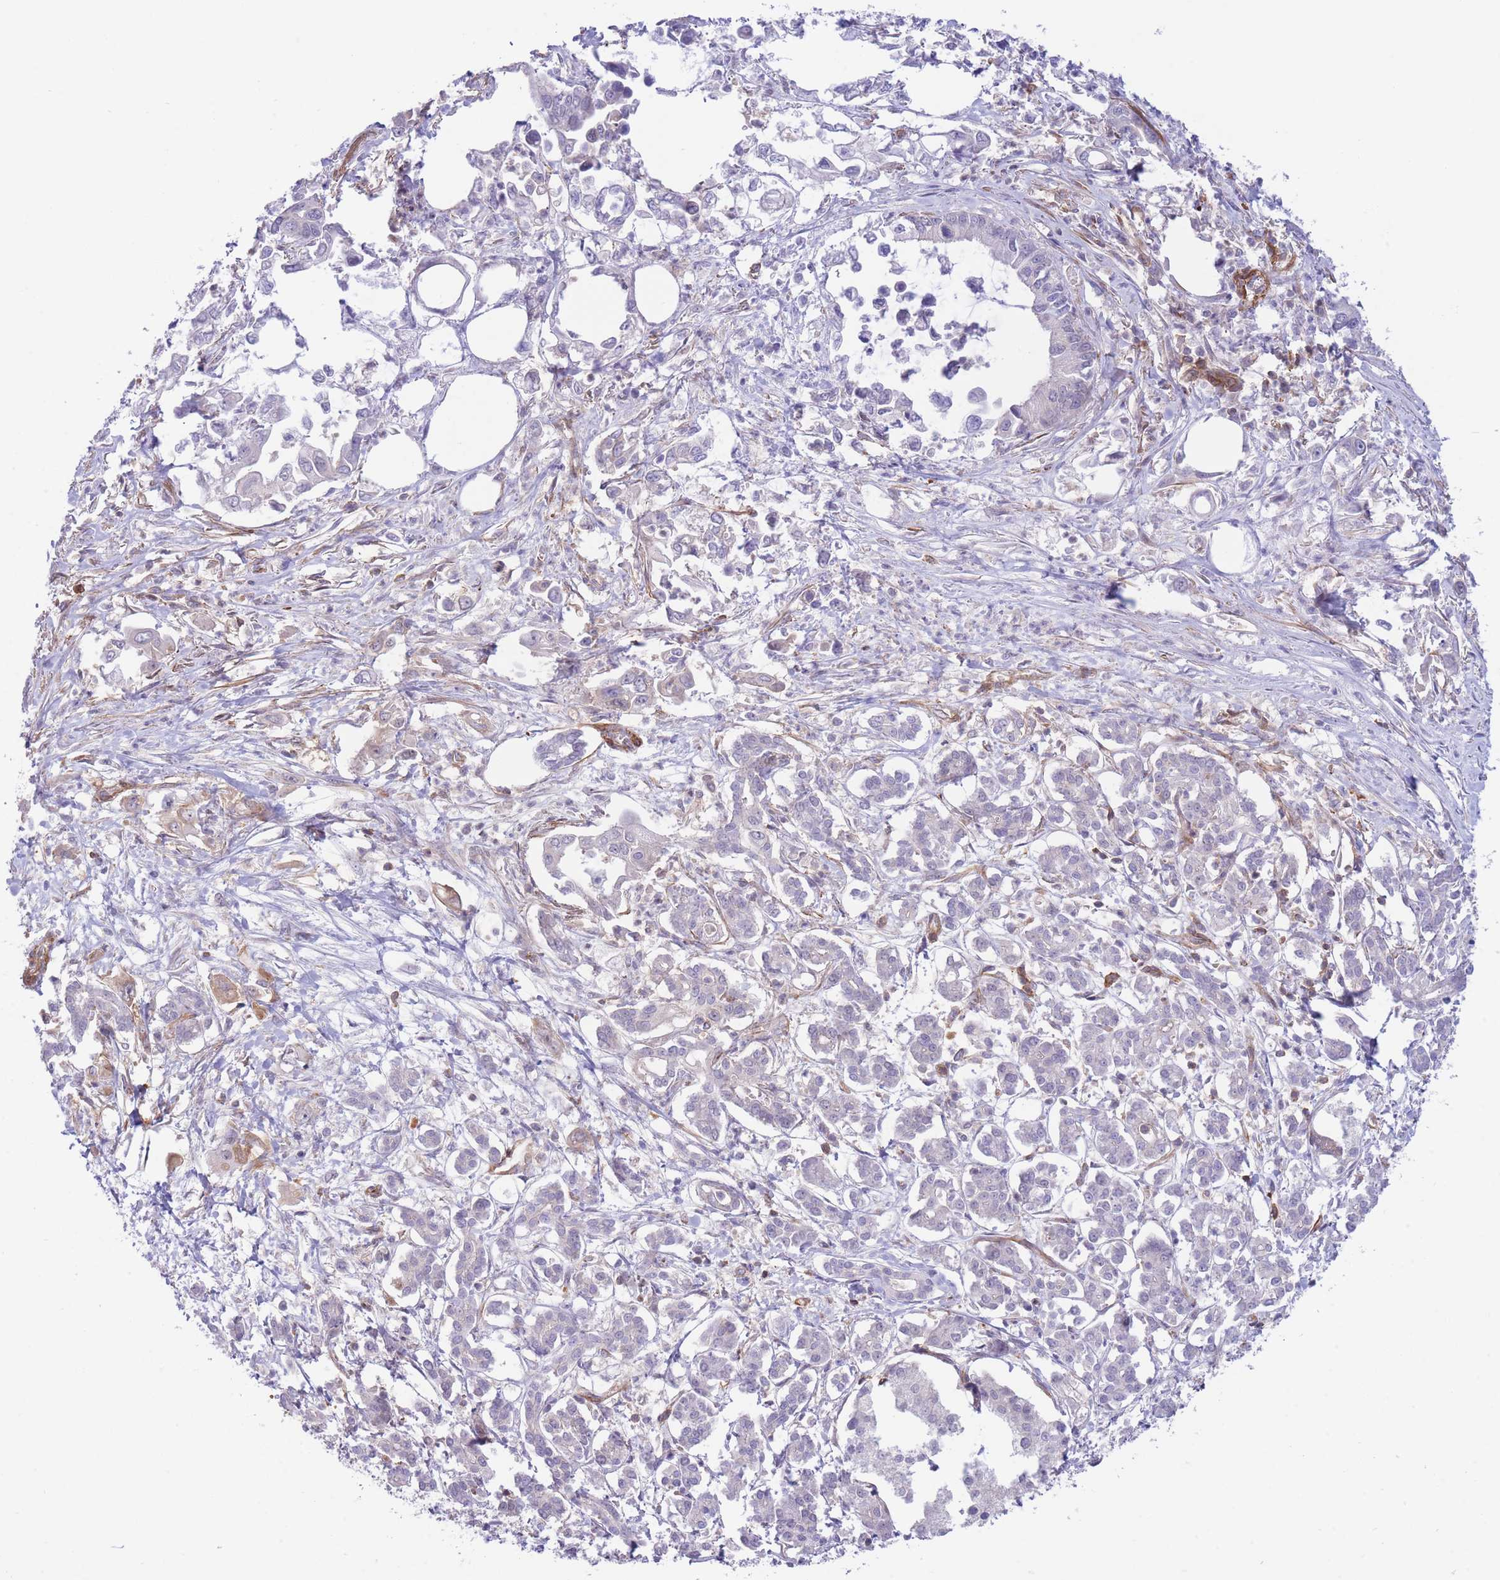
{"staining": {"intensity": "negative", "quantity": "none", "location": "none"}, "tissue": "pancreatic cancer", "cell_type": "Tumor cells", "image_type": "cancer", "snomed": [{"axis": "morphology", "description": "Adenocarcinoma, NOS"}, {"axis": "topography", "description": "Pancreas"}], "caption": "This is an immunohistochemistry micrograph of human pancreatic cancer (adenocarcinoma). There is no positivity in tumor cells.", "gene": "CDC25B", "patient": {"sex": "male", "age": 61}}